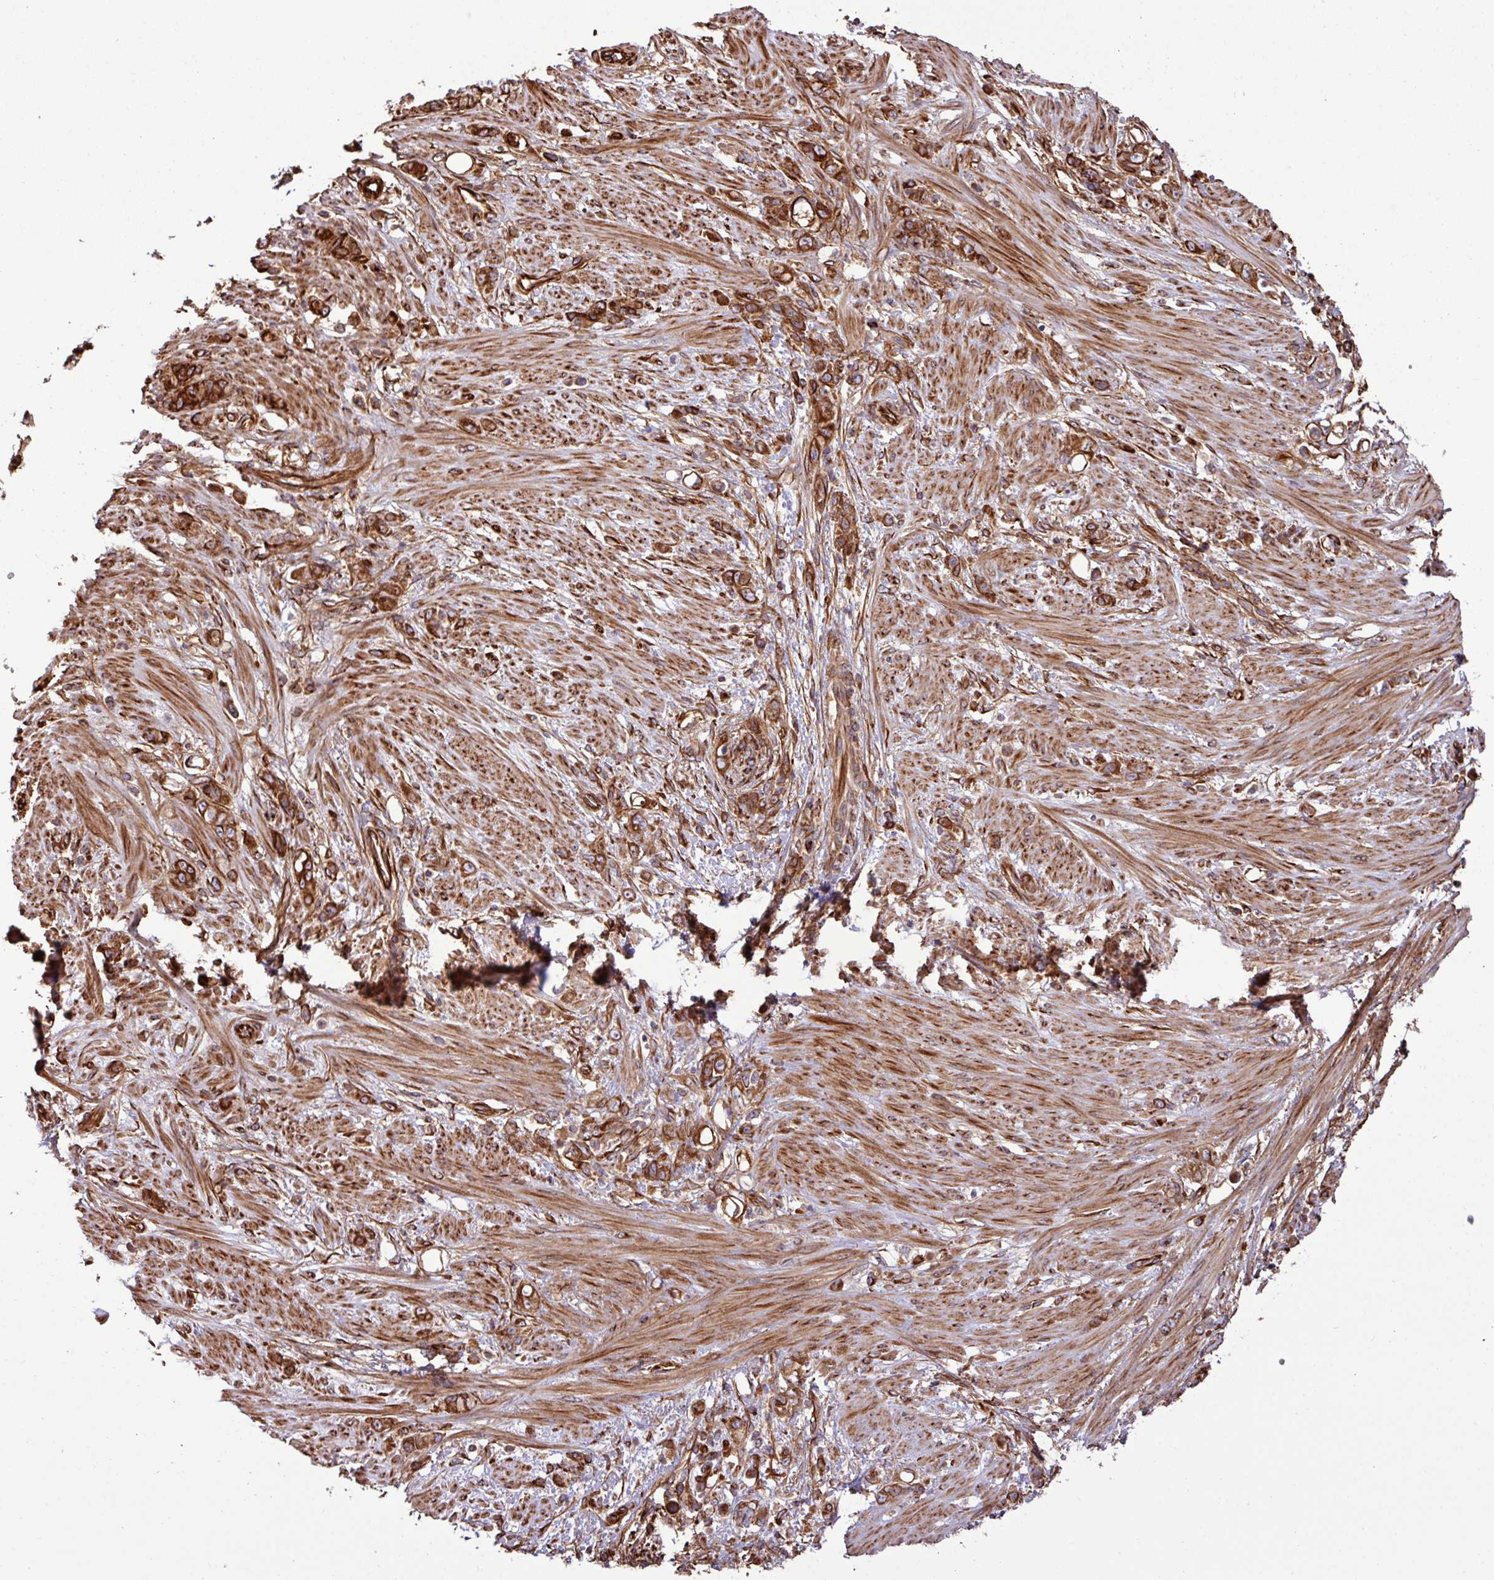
{"staining": {"intensity": "strong", "quantity": ">75%", "location": "cytoplasmic/membranous"}, "tissue": "stomach cancer", "cell_type": "Tumor cells", "image_type": "cancer", "snomed": [{"axis": "morphology", "description": "Normal tissue, NOS"}, {"axis": "morphology", "description": "Adenocarcinoma, NOS"}, {"axis": "topography", "description": "Stomach"}], "caption": "Immunohistochemical staining of stomach cancer reveals high levels of strong cytoplasmic/membranous protein staining in approximately >75% of tumor cells.", "gene": "ZNF300", "patient": {"sex": "female", "age": 79}}